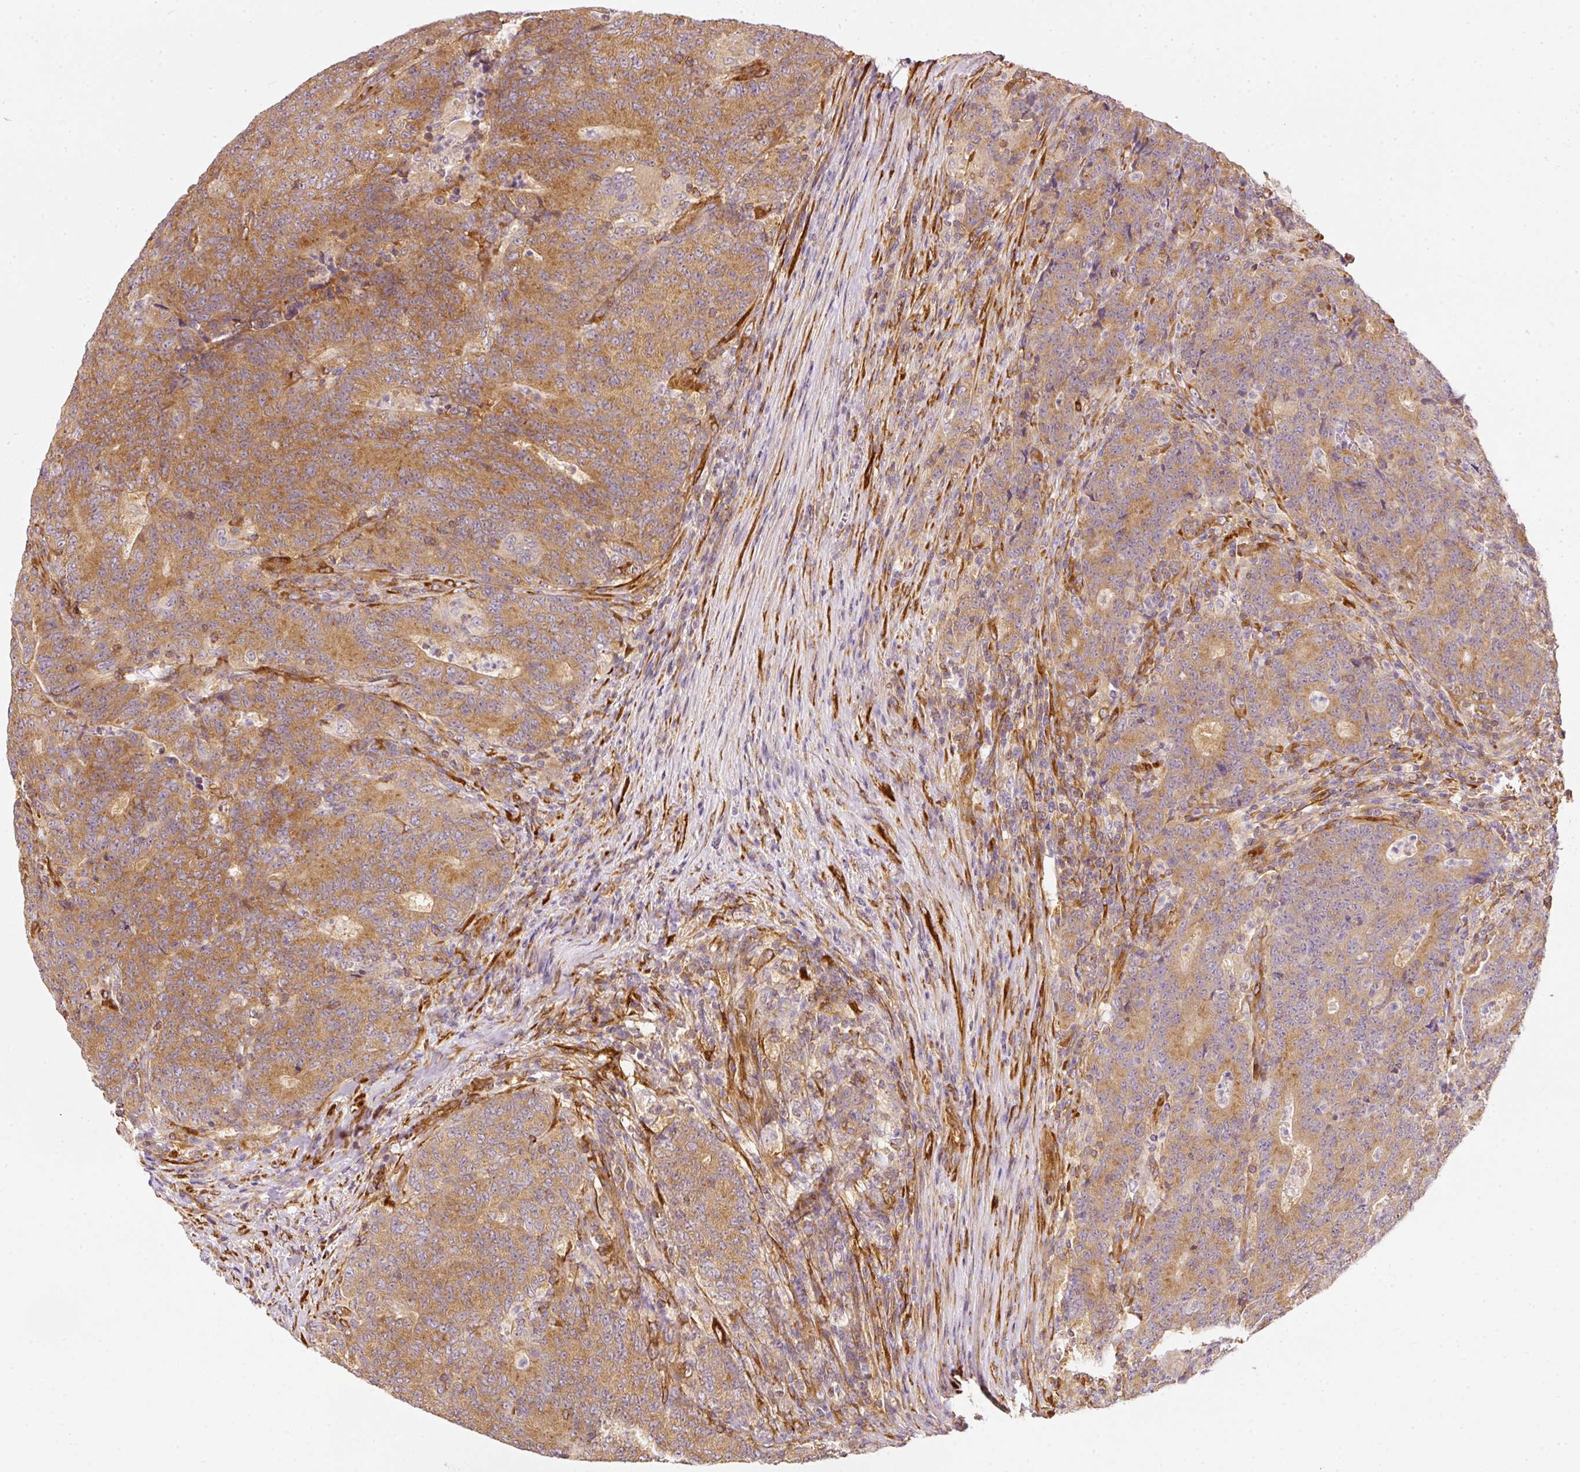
{"staining": {"intensity": "moderate", "quantity": ">75%", "location": "cytoplasmic/membranous"}, "tissue": "colorectal cancer", "cell_type": "Tumor cells", "image_type": "cancer", "snomed": [{"axis": "morphology", "description": "Adenocarcinoma, NOS"}, {"axis": "topography", "description": "Colon"}], "caption": "The photomicrograph demonstrates a brown stain indicating the presence of a protein in the cytoplasmic/membranous of tumor cells in colorectal adenocarcinoma.", "gene": "RNF167", "patient": {"sex": "female", "age": 75}}